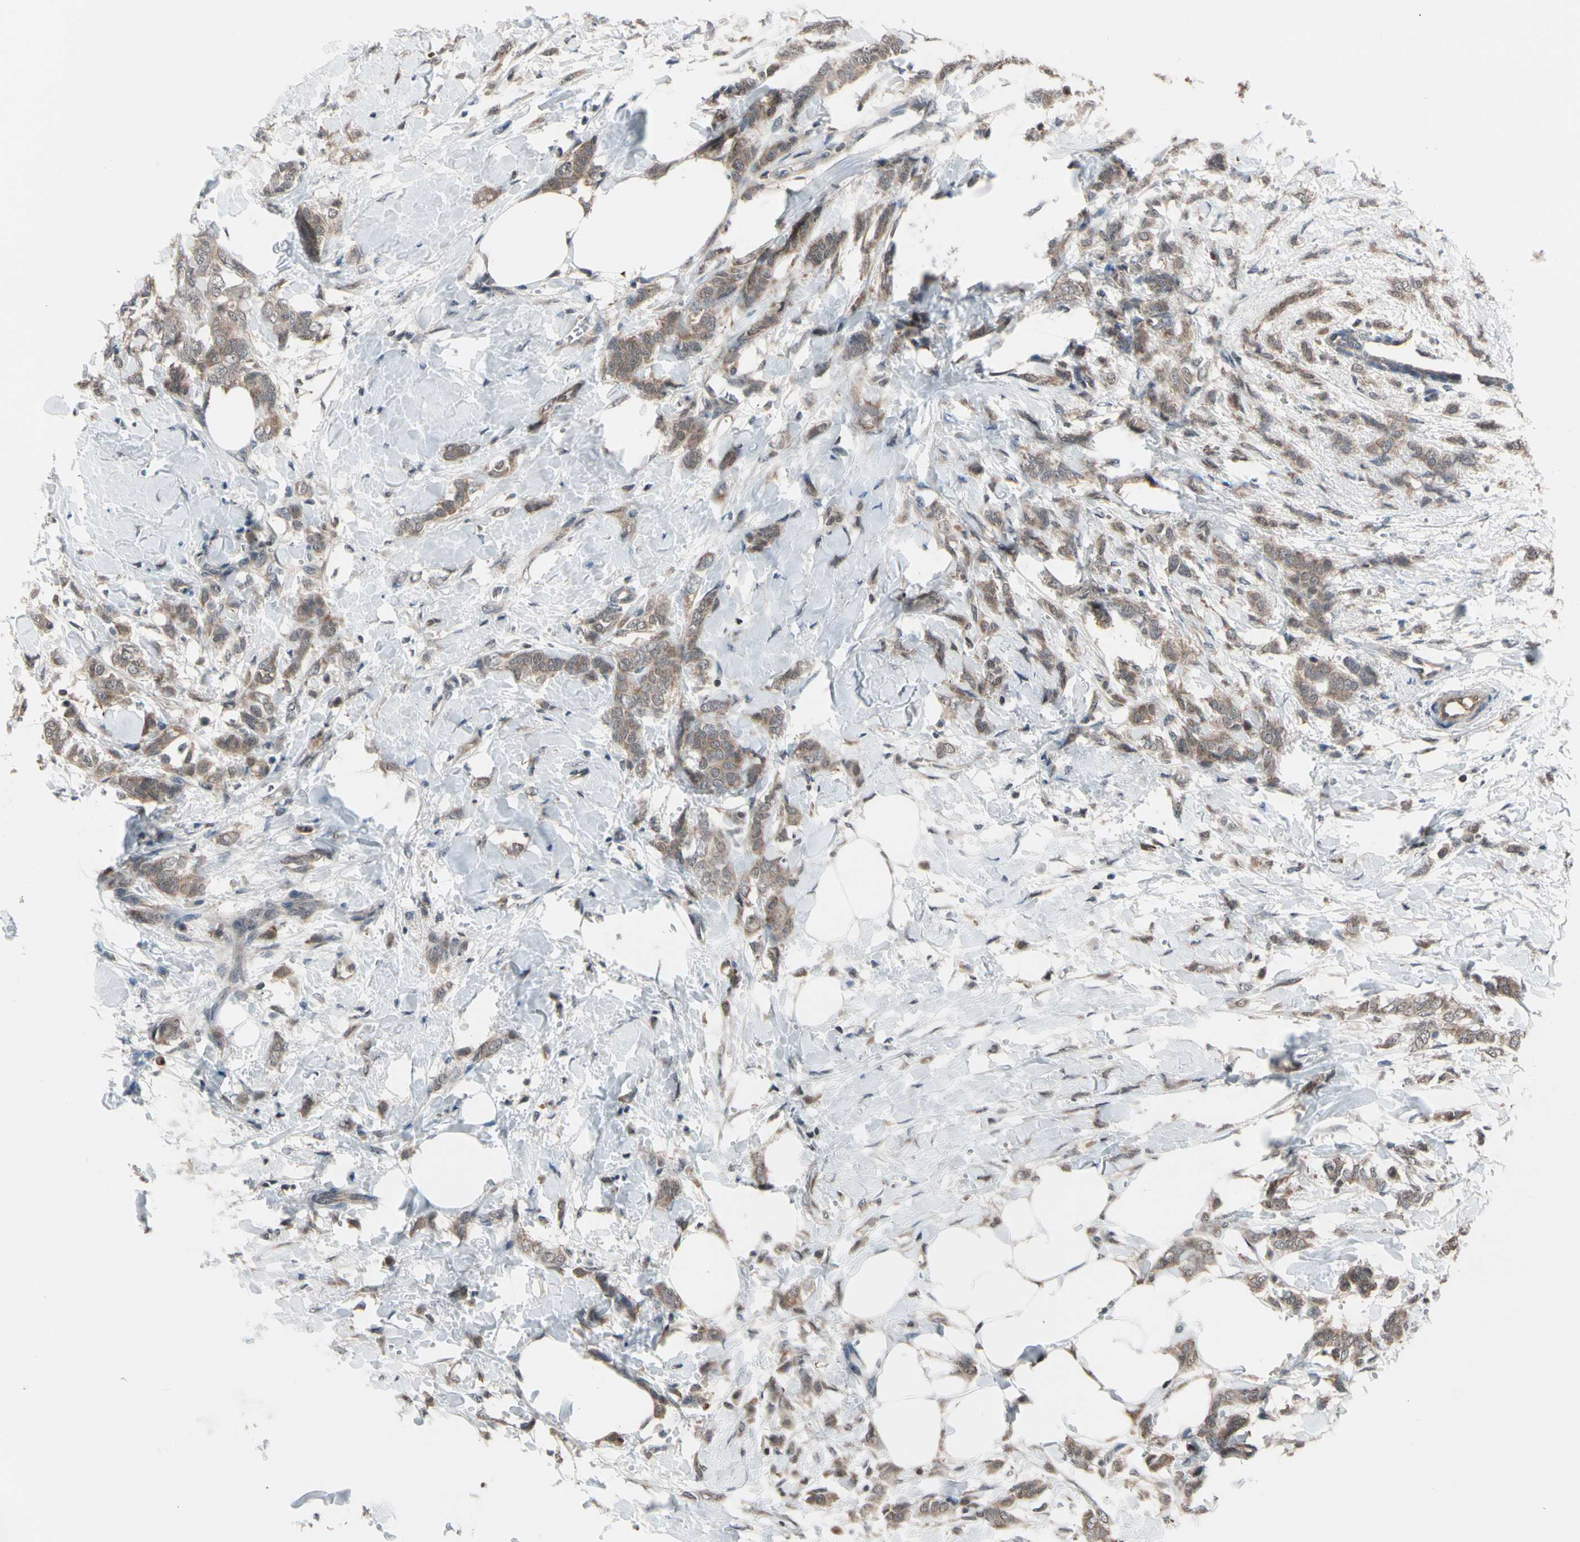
{"staining": {"intensity": "moderate", "quantity": ">75%", "location": "cytoplasmic/membranous"}, "tissue": "breast cancer", "cell_type": "Tumor cells", "image_type": "cancer", "snomed": [{"axis": "morphology", "description": "Lobular carcinoma, in situ"}, {"axis": "morphology", "description": "Lobular carcinoma"}, {"axis": "topography", "description": "Breast"}], "caption": "The immunohistochemical stain labels moderate cytoplasmic/membranous staining in tumor cells of lobular carcinoma in situ (breast) tissue.", "gene": "PSMA2", "patient": {"sex": "female", "age": 41}}